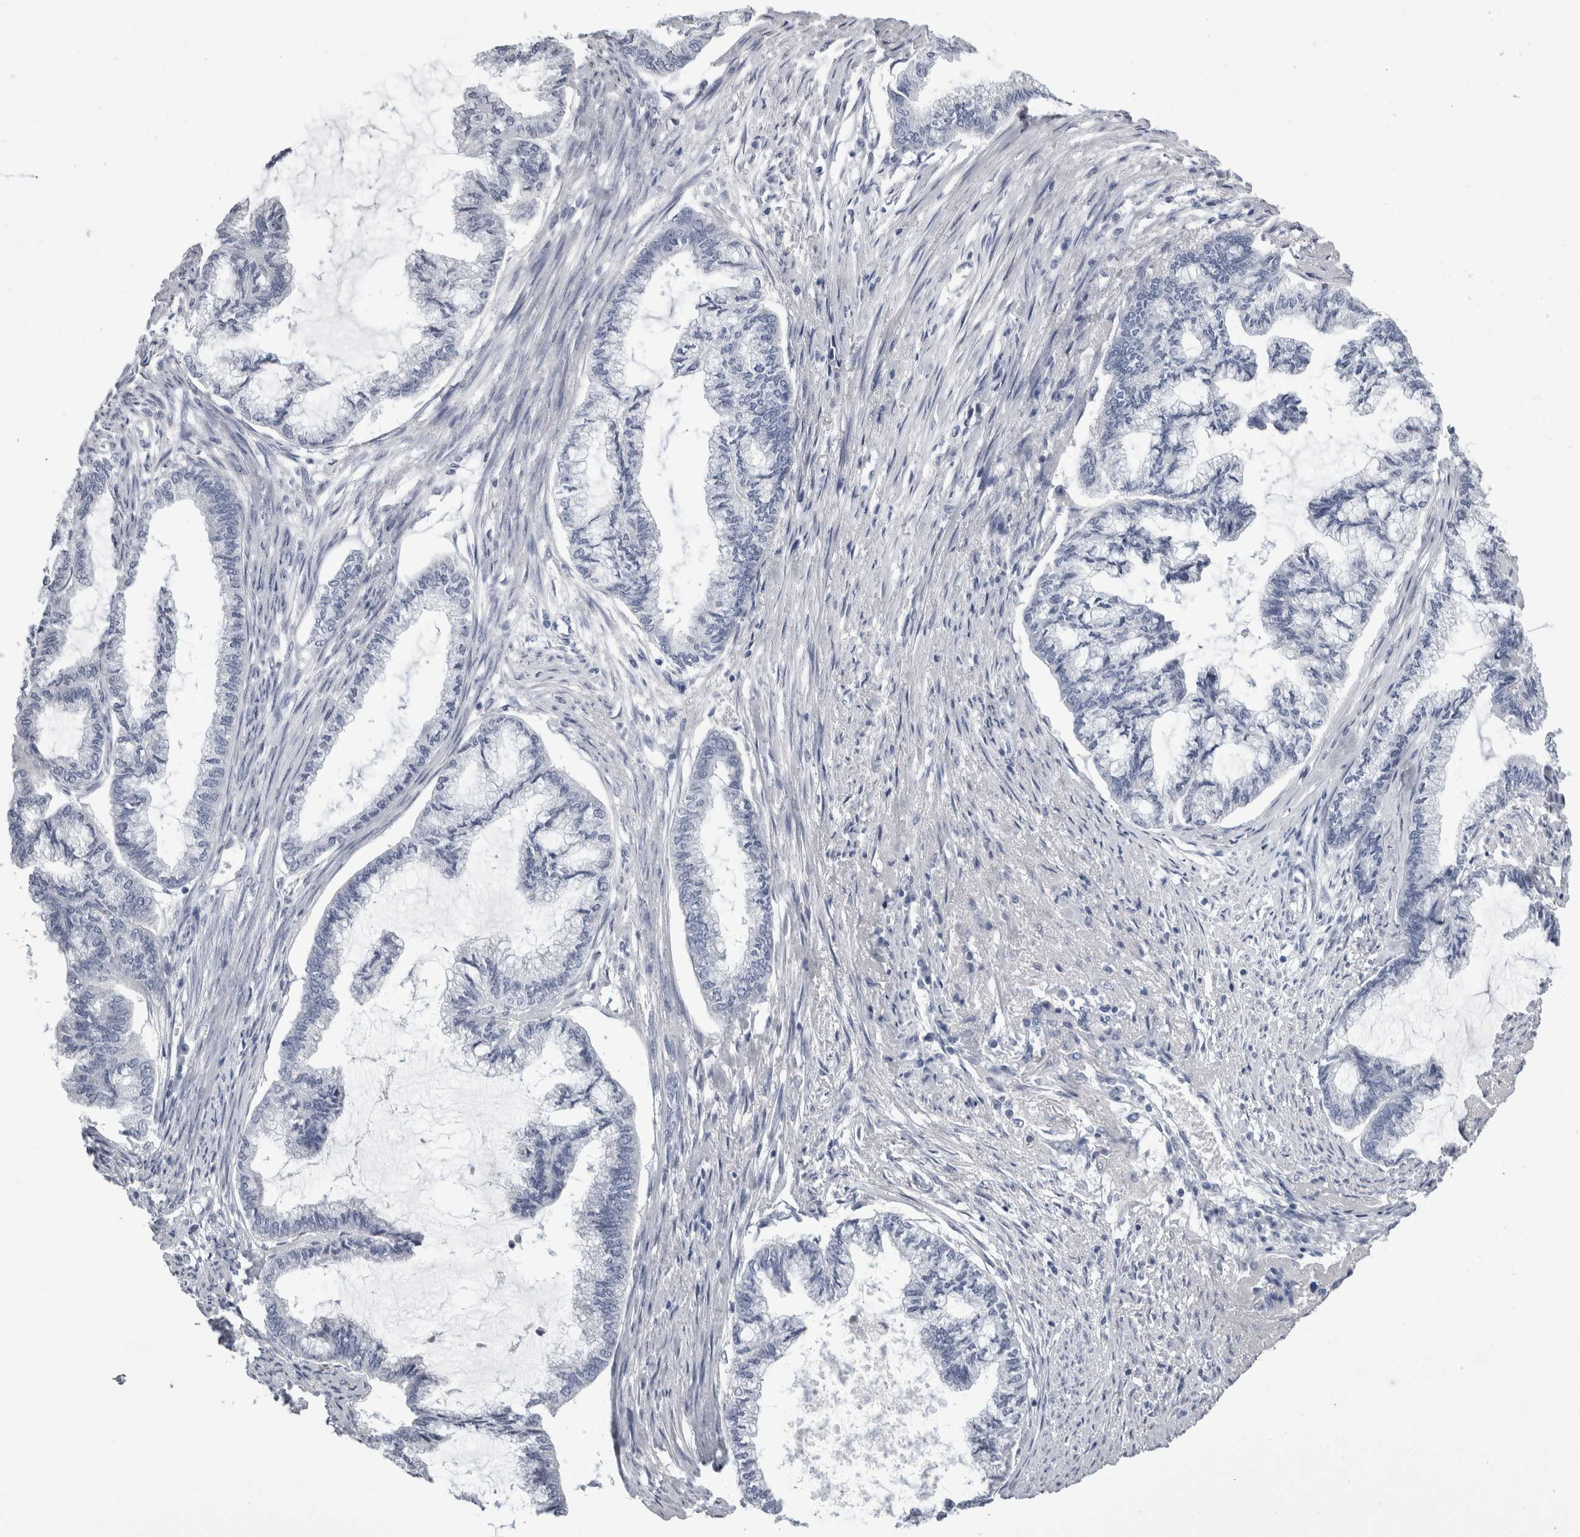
{"staining": {"intensity": "negative", "quantity": "none", "location": "none"}, "tissue": "endometrial cancer", "cell_type": "Tumor cells", "image_type": "cancer", "snomed": [{"axis": "morphology", "description": "Adenocarcinoma, NOS"}, {"axis": "topography", "description": "Endometrium"}], "caption": "The micrograph exhibits no staining of tumor cells in adenocarcinoma (endometrial).", "gene": "ALDH8A1", "patient": {"sex": "female", "age": 86}}